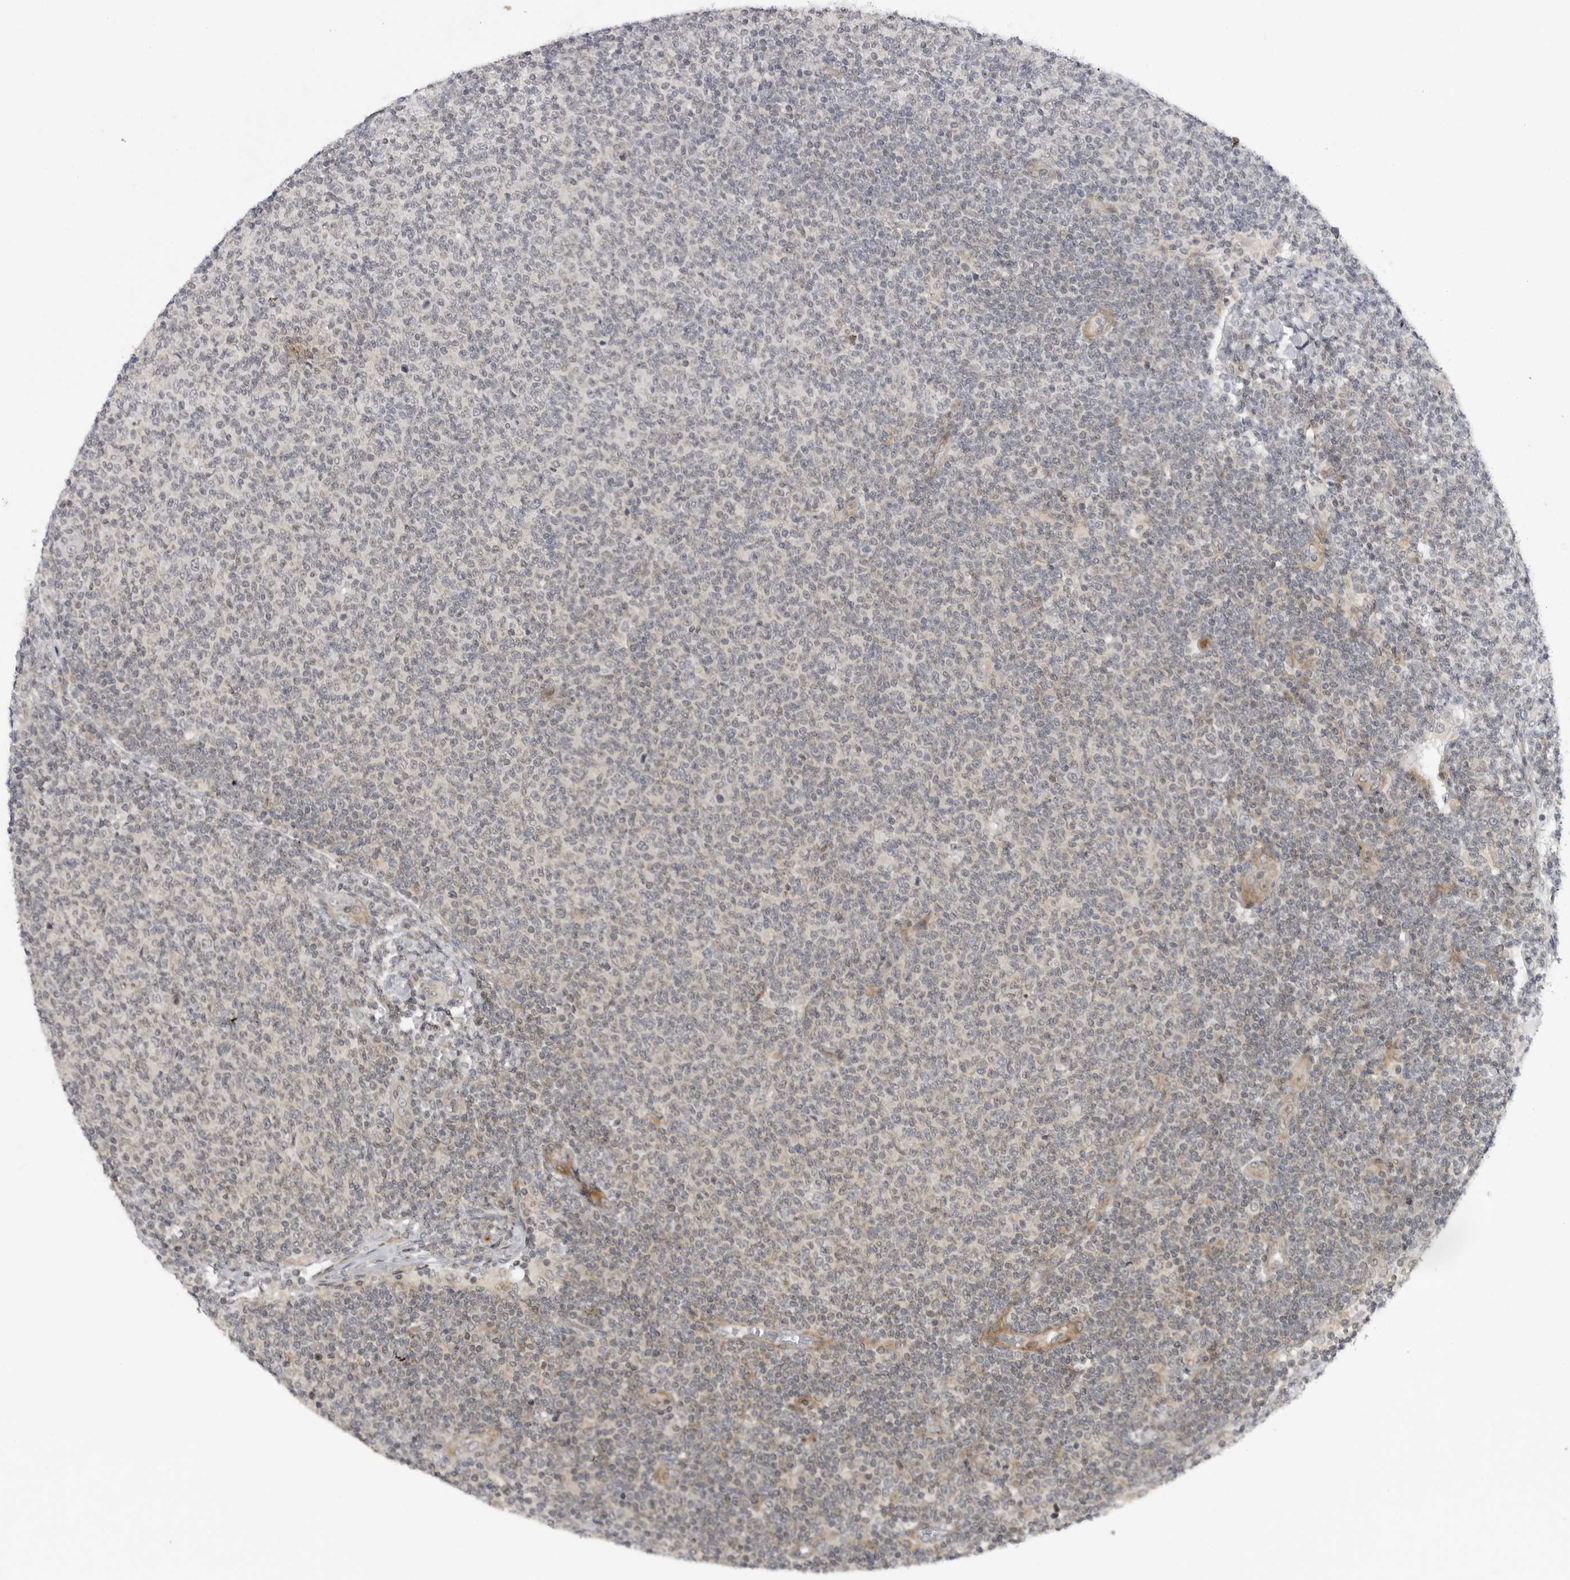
{"staining": {"intensity": "negative", "quantity": "none", "location": "none"}, "tissue": "lymphoma", "cell_type": "Tumor cells", "image_type": "cancer", "snomed": [{"axis": "morphology", "description": "Malignant lymphoma, non-Hodgkin's type, Low grade"}, {"axis": "topography", "description": "Lymph node"}], "caption": "Immunohistochemistry photomicrograph of neoplastic tissue: lymphoma stained with DAB (3,3'-diaminobenzidine) demonstrates no significant protein positivity in tumor cells. Brightfield microscopy of immunohistochemistry stained with DAB (3,3'-diaminobenzidine) (brown) and hematoxylin (blue), captured at high magnification.", "gene": "ADAMTS5", "patient": {"sex": "male", "age": 66}}